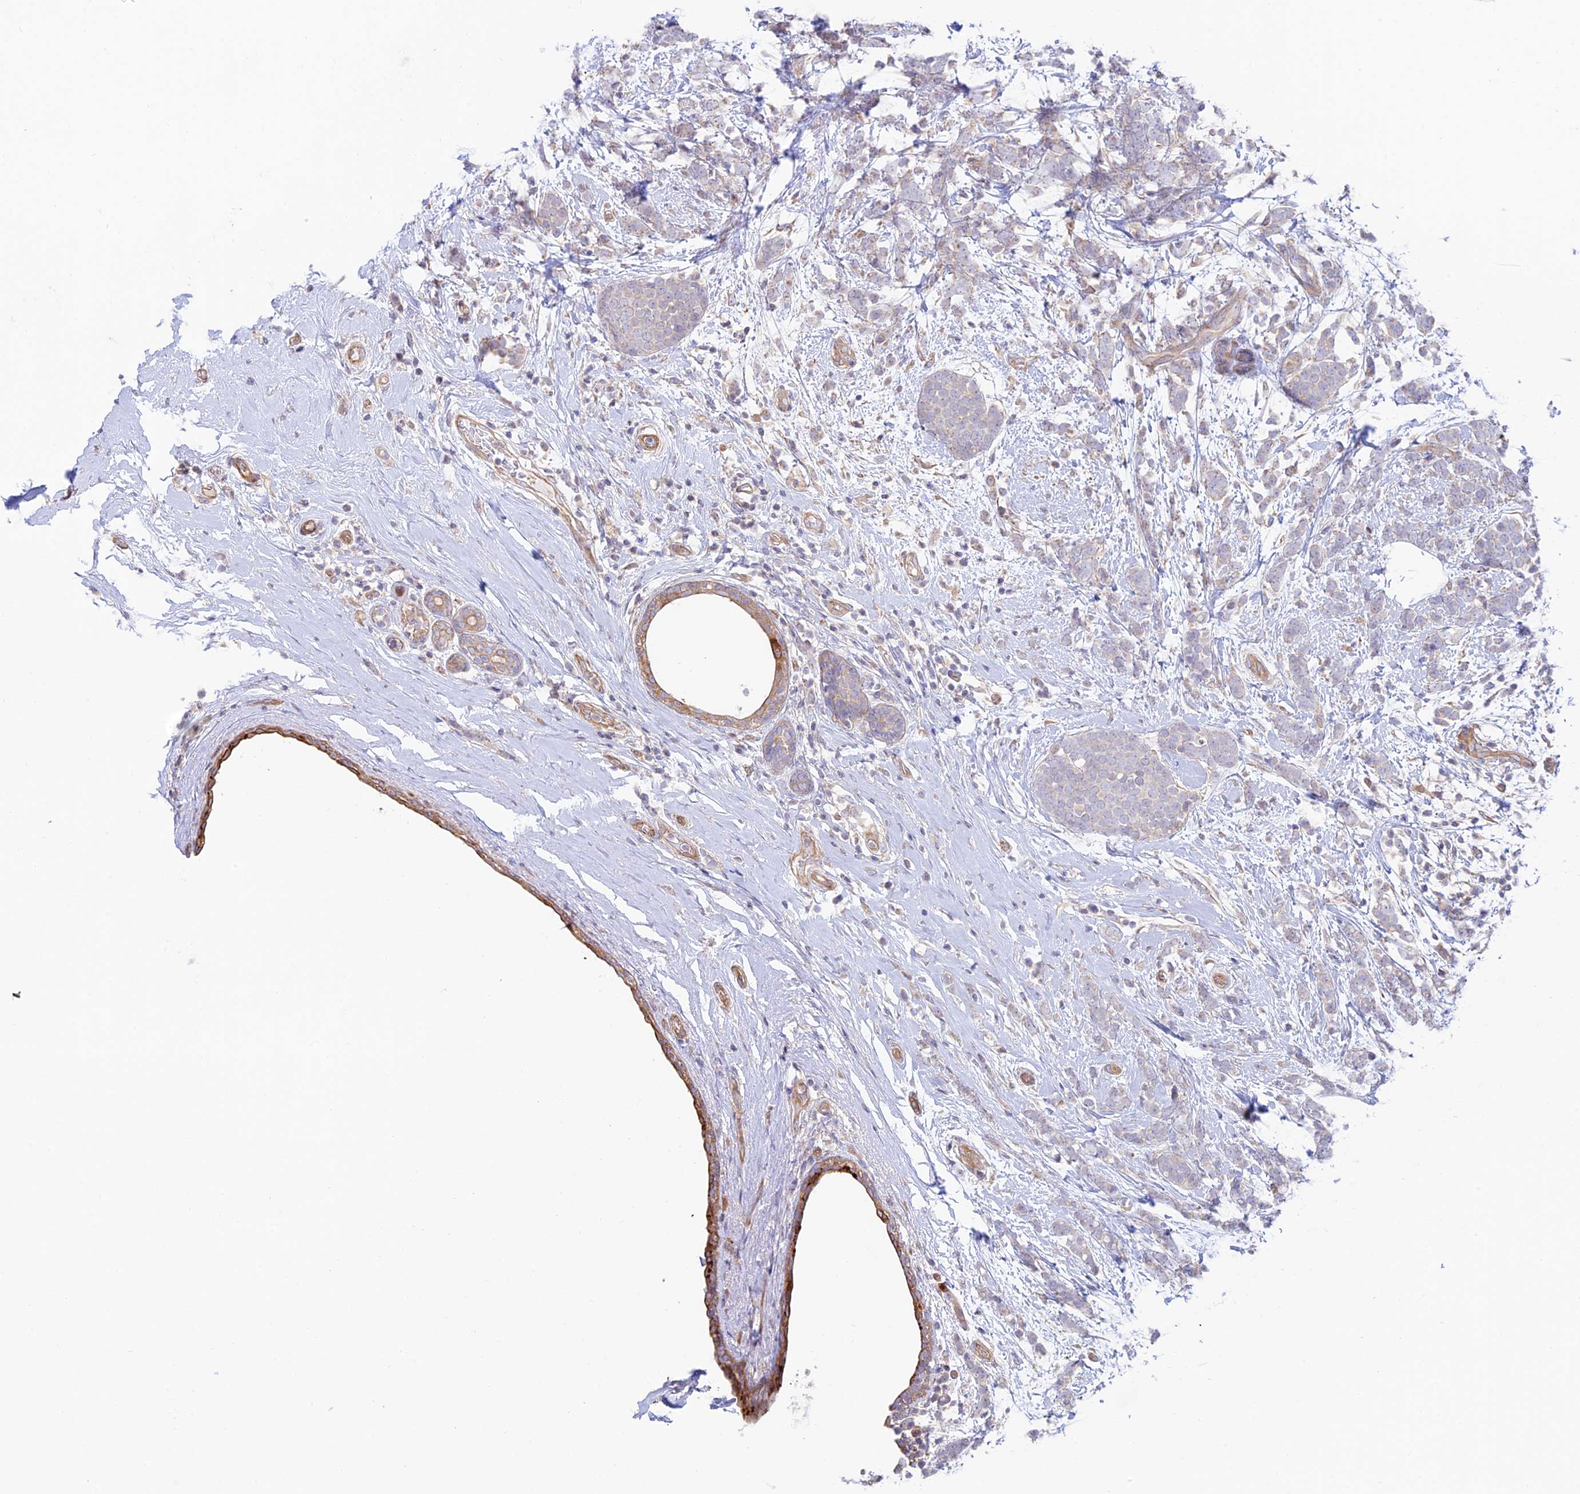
{"staining": {"intensity": "negative", "quantity": "none", "location": "none"}, "tissue": "breast cancer", "cell_type": "Tumor cells", "image_type": "cancer", "snomed": [{"axis": "morphology", "description": "Lobular carcinoma"}, {"axis": "topography", "description": "Breast"}], "caption": "Immunohistochemical staining of breast lobular carcinoma exhibits no significant positivity in tumor cells.", "gene": "KCNAB1", "patient": {"sex": "female", "age": 58}}